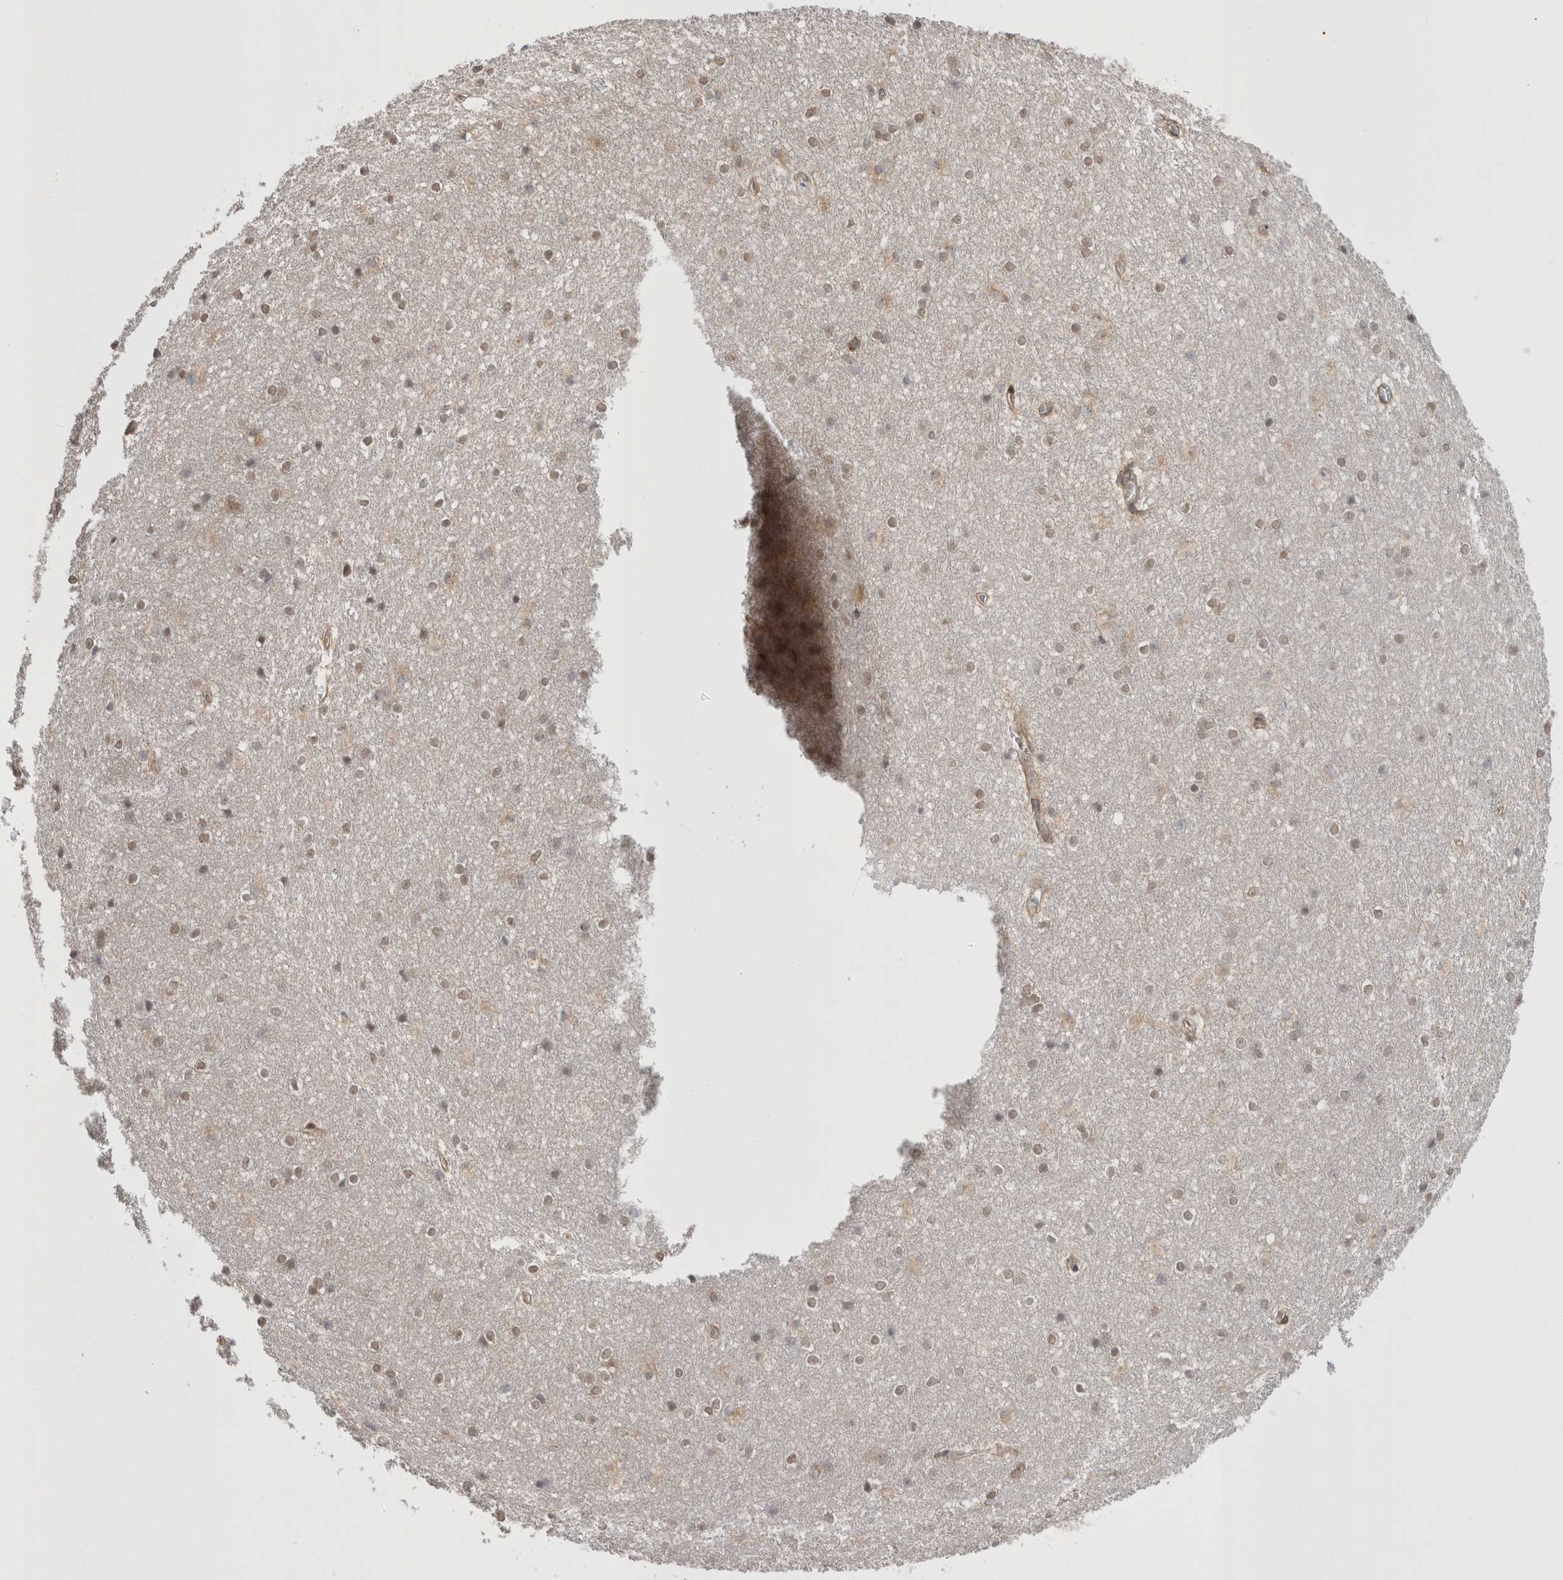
{"staining": {"intensity": "weak", "quantity": "25%-75%", "location": "nuclear"}, "tissue": "caudate", "cell_type": "Glial cells", "image_type": "normal", "snomed": [{"axis": "morphology", "description": "Normal tissue, NOS"}, {"axis": "topography", "description": "Lateral ventricle wall"}], "caption": "Immunohistochemistry (IHC) (DAB) staining of unremarkable caudate exhibits weak nuclear protein expression in approximately 25%-75% of glial cells. The protein of interest is shown in brown color, while the nuclei are stained blue.", "gene": "EXOSC4", "patient": {"sex": "female", "age": 19}}